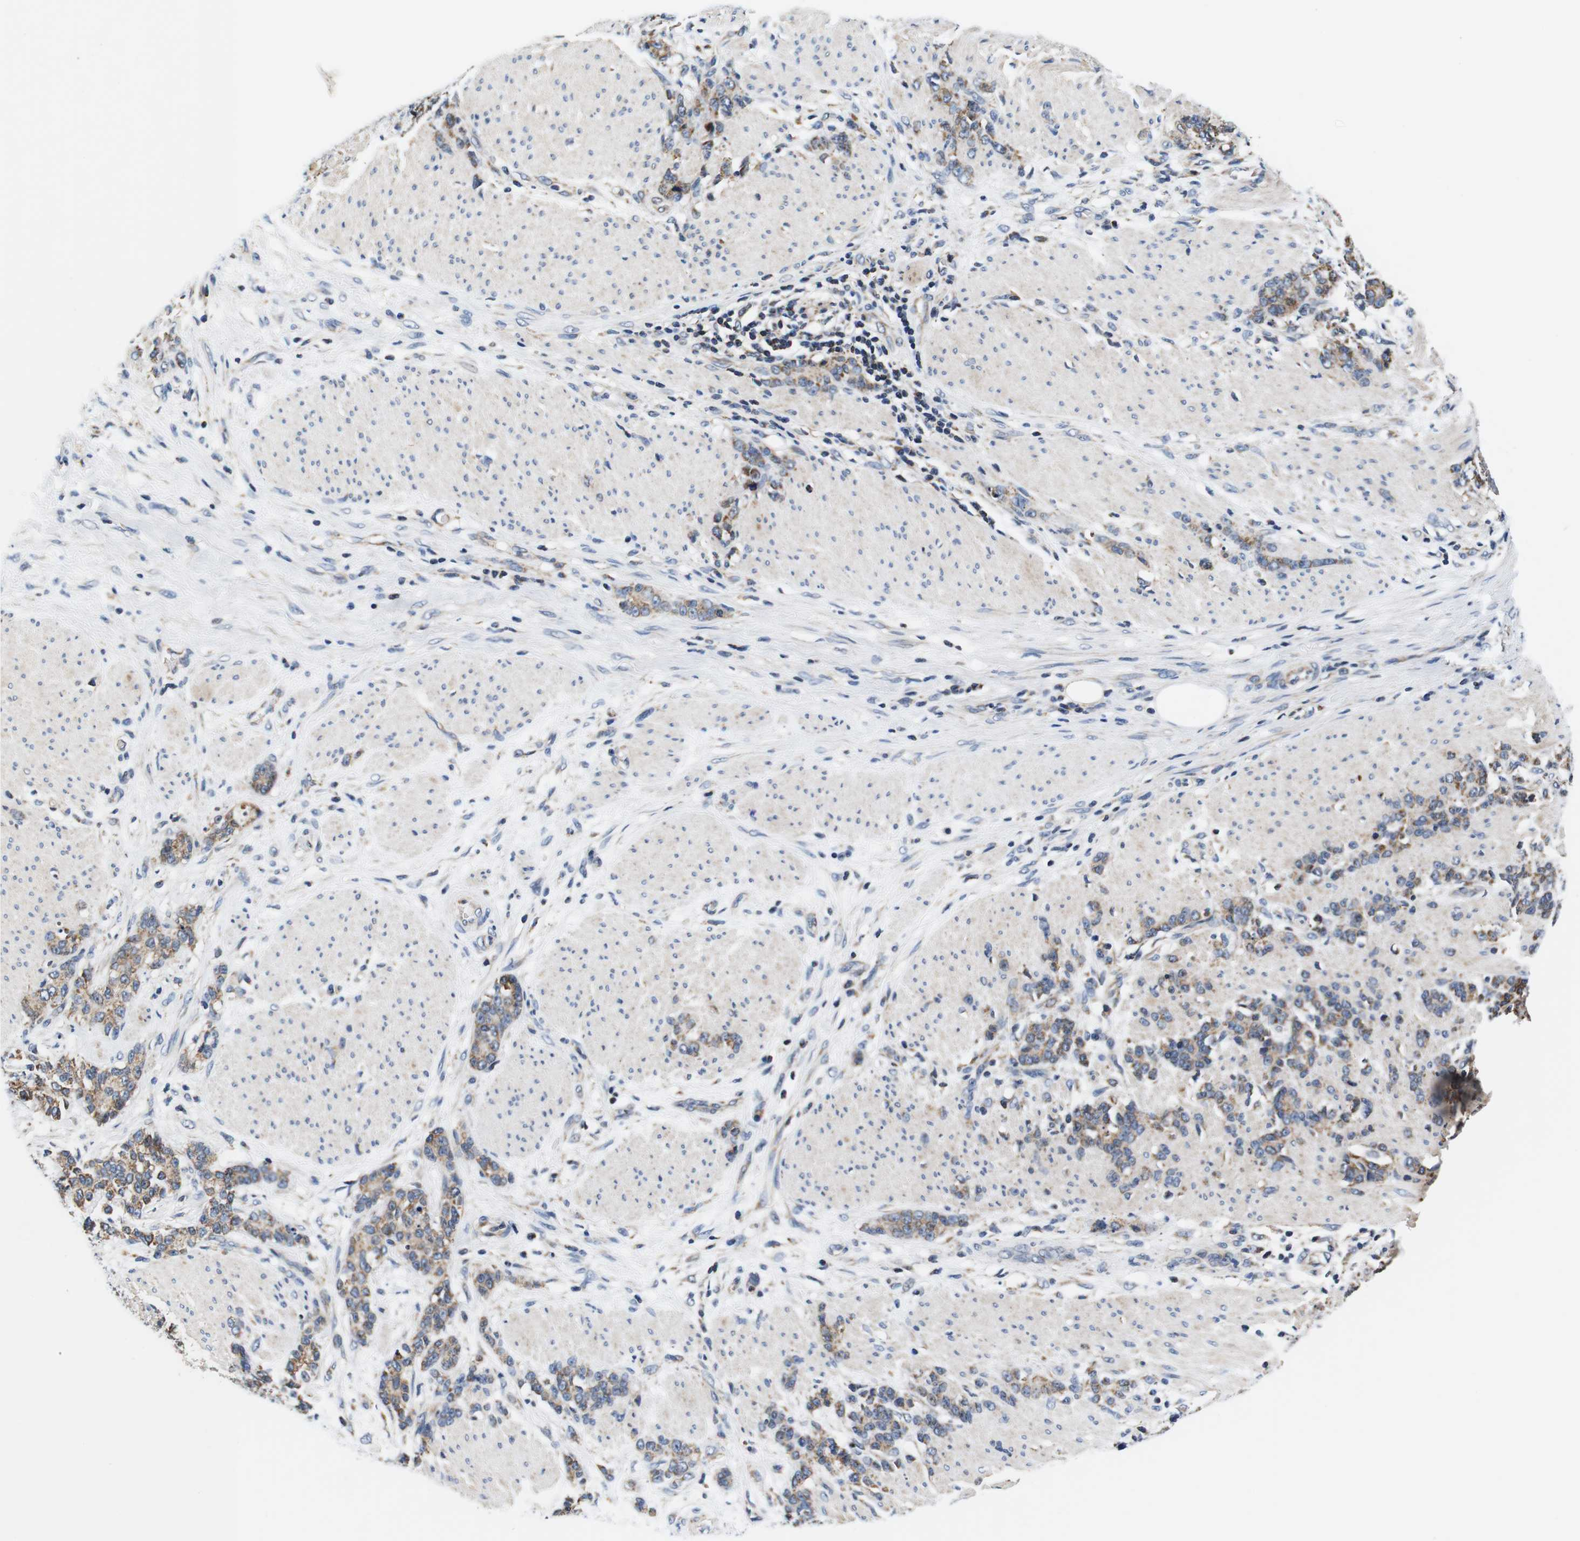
{"staining": {"intensity": "moderate", "quantity": ">75%", "location": "cytoplasmic/membranous"}, "tissue": "stomach cancer", "cell_type": "Tumor cells", "image_type": "cancer", "snomed": [{"axis": "morphology", "description": "Adenocarcinoma, NOS"}, {"axis": "topography", "description": "Stomach, lower"}], "caption": "Immunohistochemical staining of stomach adenocarcinoma demonstrates moderate cytoplasmic/membranous protein positivity in approximately >75% of tumor cells.", "gene": "LRP4", "patient": {"sex": "male", "age": 88}}